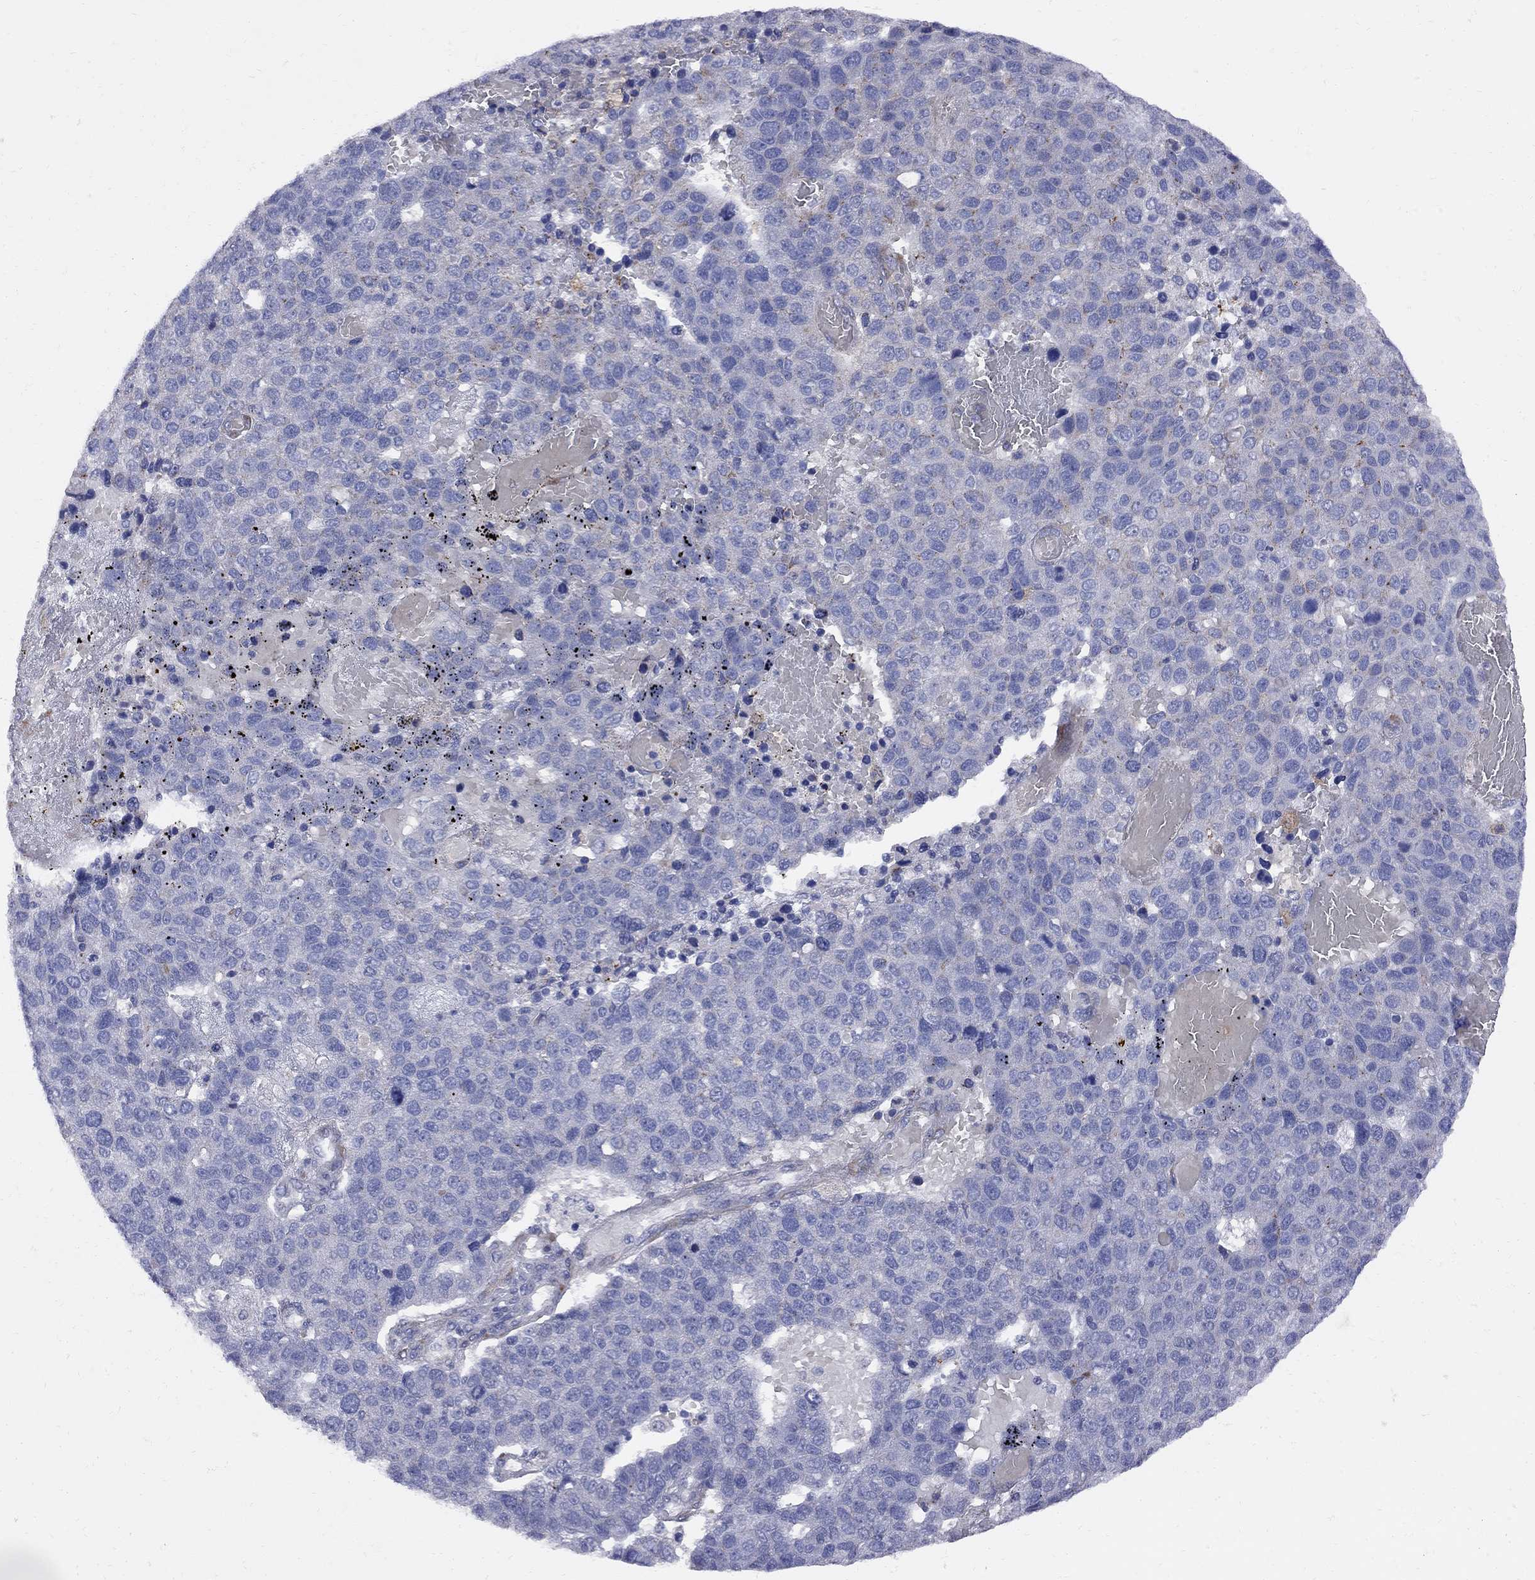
{"staining": {"intensity": "negative", "quantity": "none", "location": "none"}, "tissue": "pancreatic cancer", "cell_type": "Tumor cells", "image_type": "cancer", "snomed": [{"axis": "morphology", "description": "Adenocarcinoma, NOS"}, {"axis": "topography", "description": "Pancreas"}], "caption": "This micrograph is of pancreatic cancer (adenocarcinoma) stained with immunohistochemistry (IHC) to label a protein in brown with the nuclei are counter-stained blue. There is no staining in tumor cells.", "gene": "MTHFR", "patient": {"sex": "female", "age": 61}}